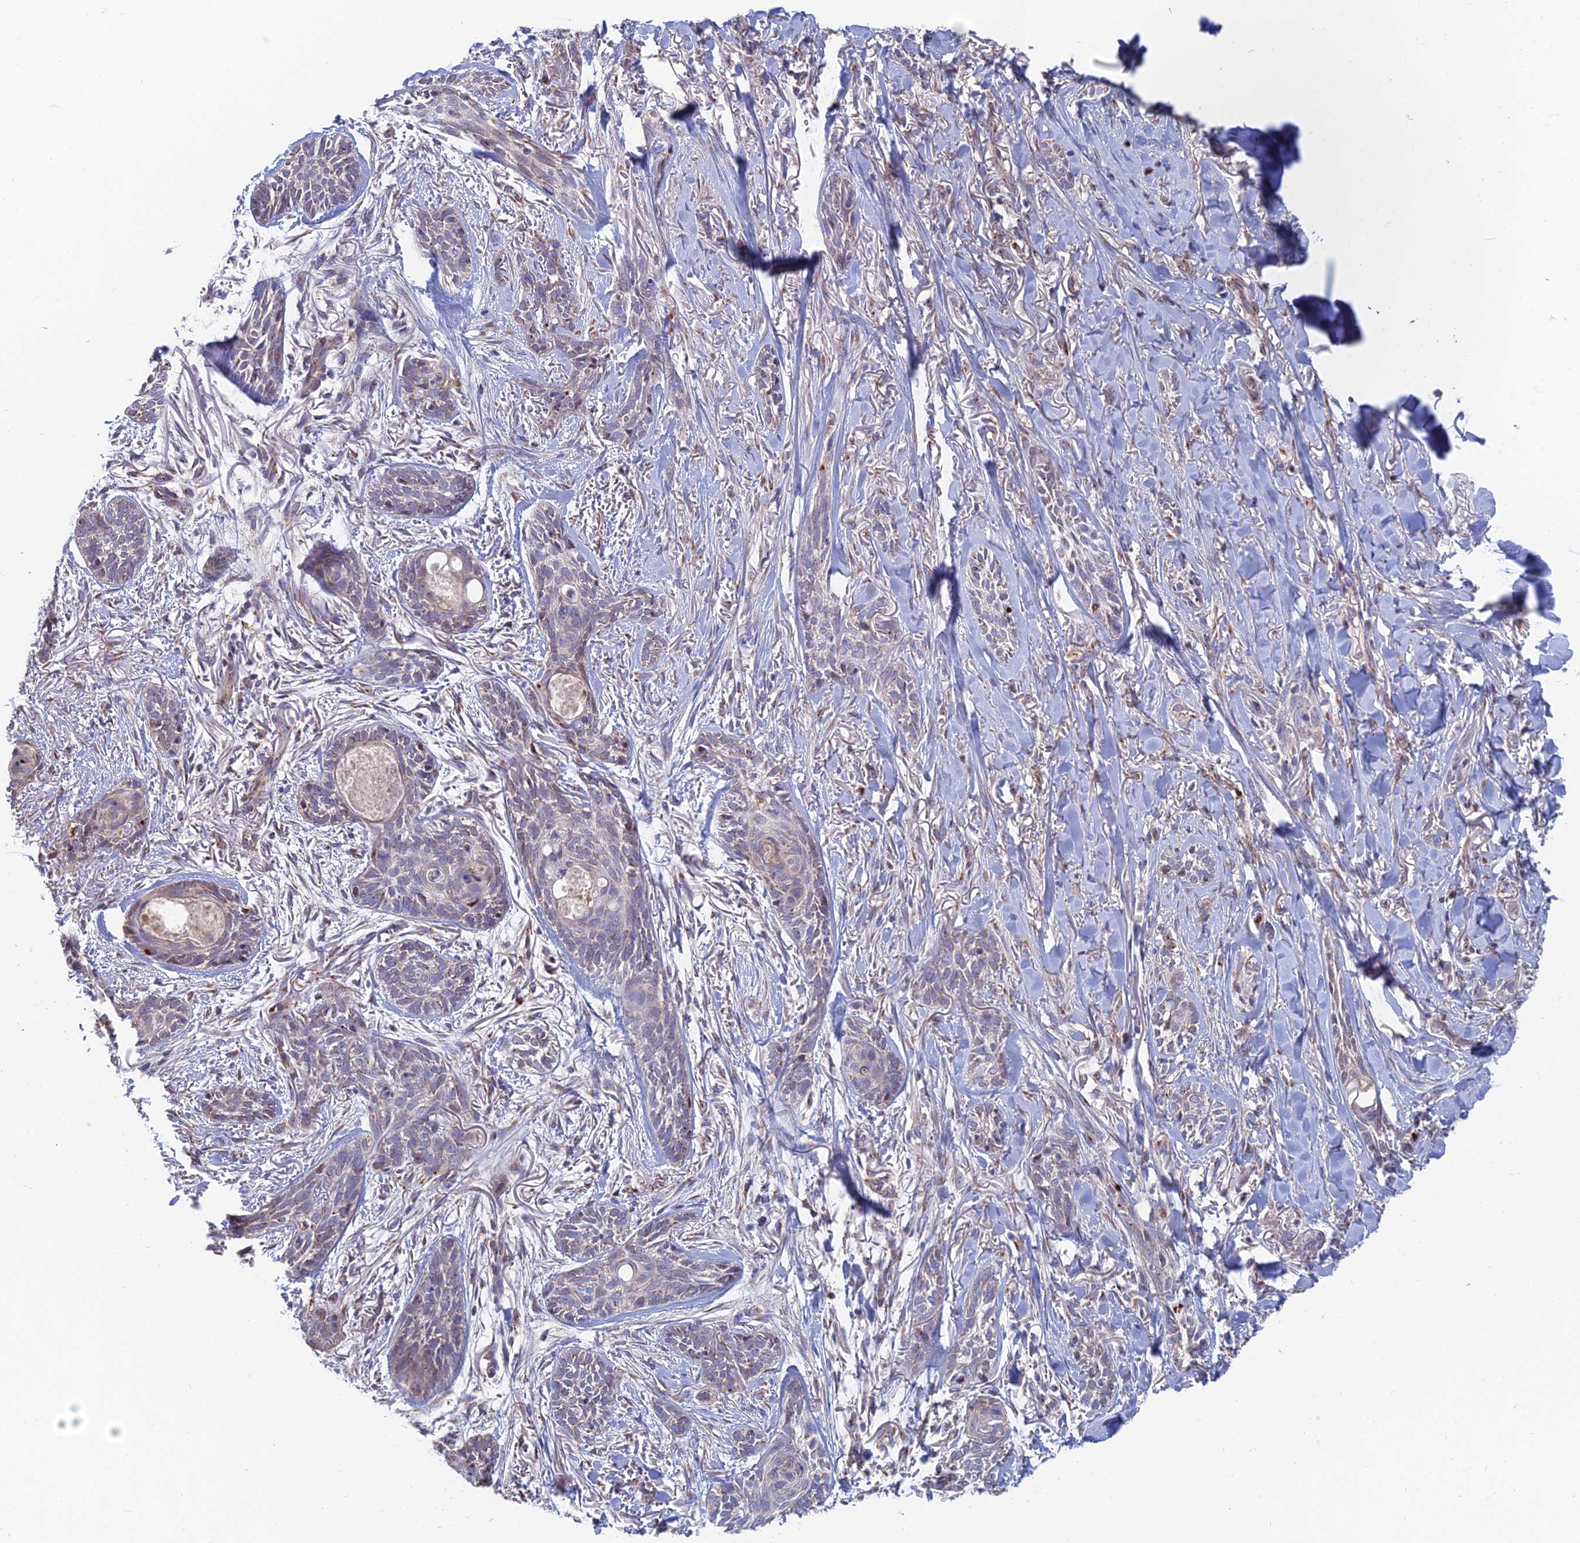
{"staining": {"intensity": "weak", "quantity": "<25%", "location": "cytoplasmic/membranous"}, "tissue": "skin cancer", "cell_type": "Tumor cells", "image_type": "cancer", "snomed": [{"axis": "morphology", "description": "Basal cell carcinoma"}, {"axis": "topography", "description": "Skin"}], "caption": "High power microscopy image of an immunohistochemistry (IHC) micrograph of skin cancer (basal cell carcinoma), revealing no significant expression in tumor cells.", "gene": "HS2ST1", "patient": {"sex": "female", "age": 59}}